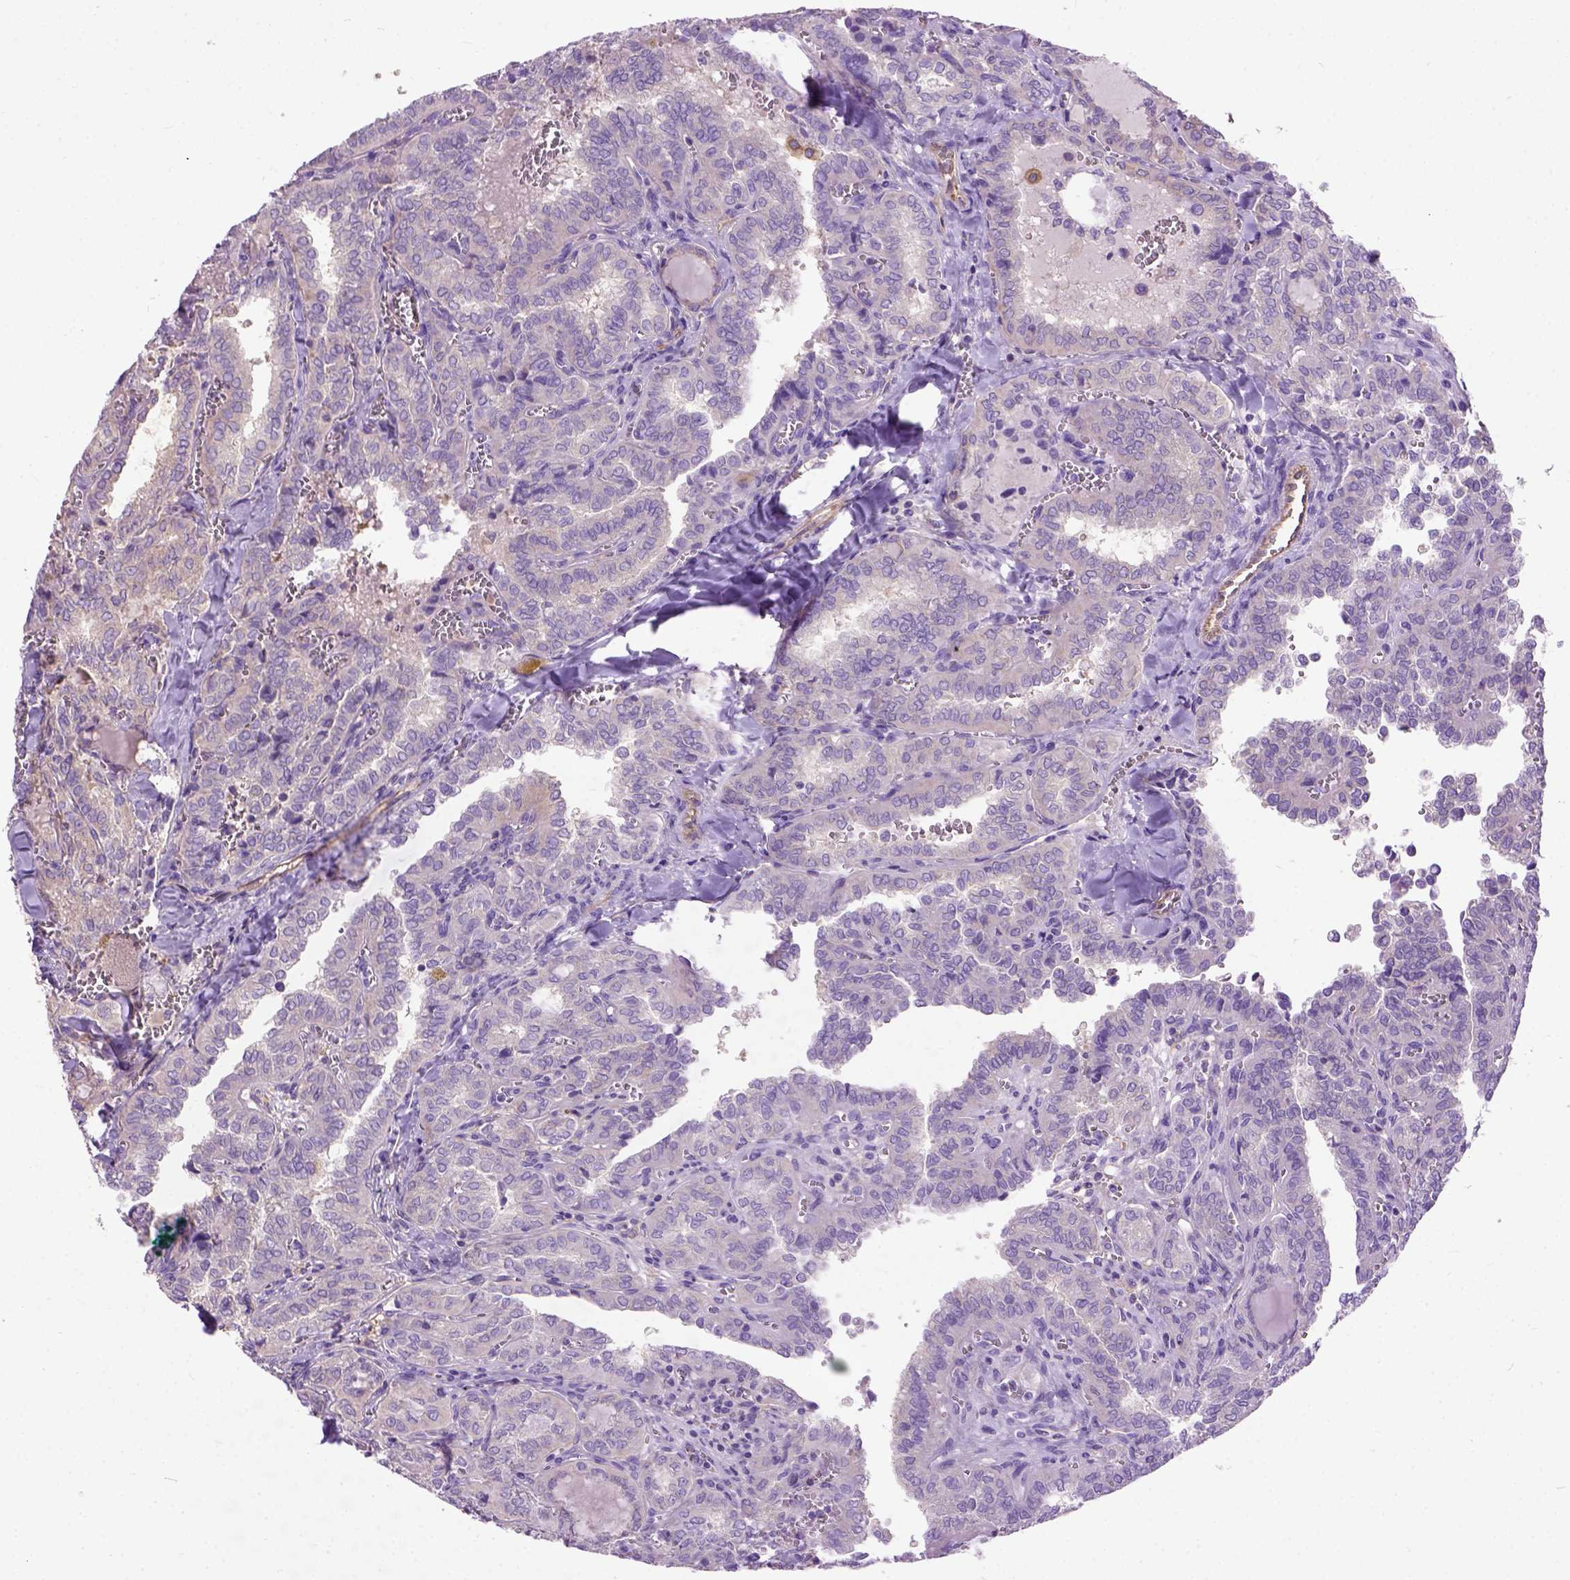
{"staining": {"intensity": "negative", "quantity": "none", "location": "none"}, "tissue": "thyroid cancer", "cell_type": "Tumor cells", "image_type": "cancer", "snomed": [{"axis": "morphology", "description": "Papillary adenocarcinoma, NOS"}, {"axis": "topography", "description": "Thyroid gland"}], "caption": "Tumor cells show no significant protein expression in thyroid papillary adenocarcinoma.", "gene": "SEMA4F", "patient": {"sex": "female", "age": 41}}